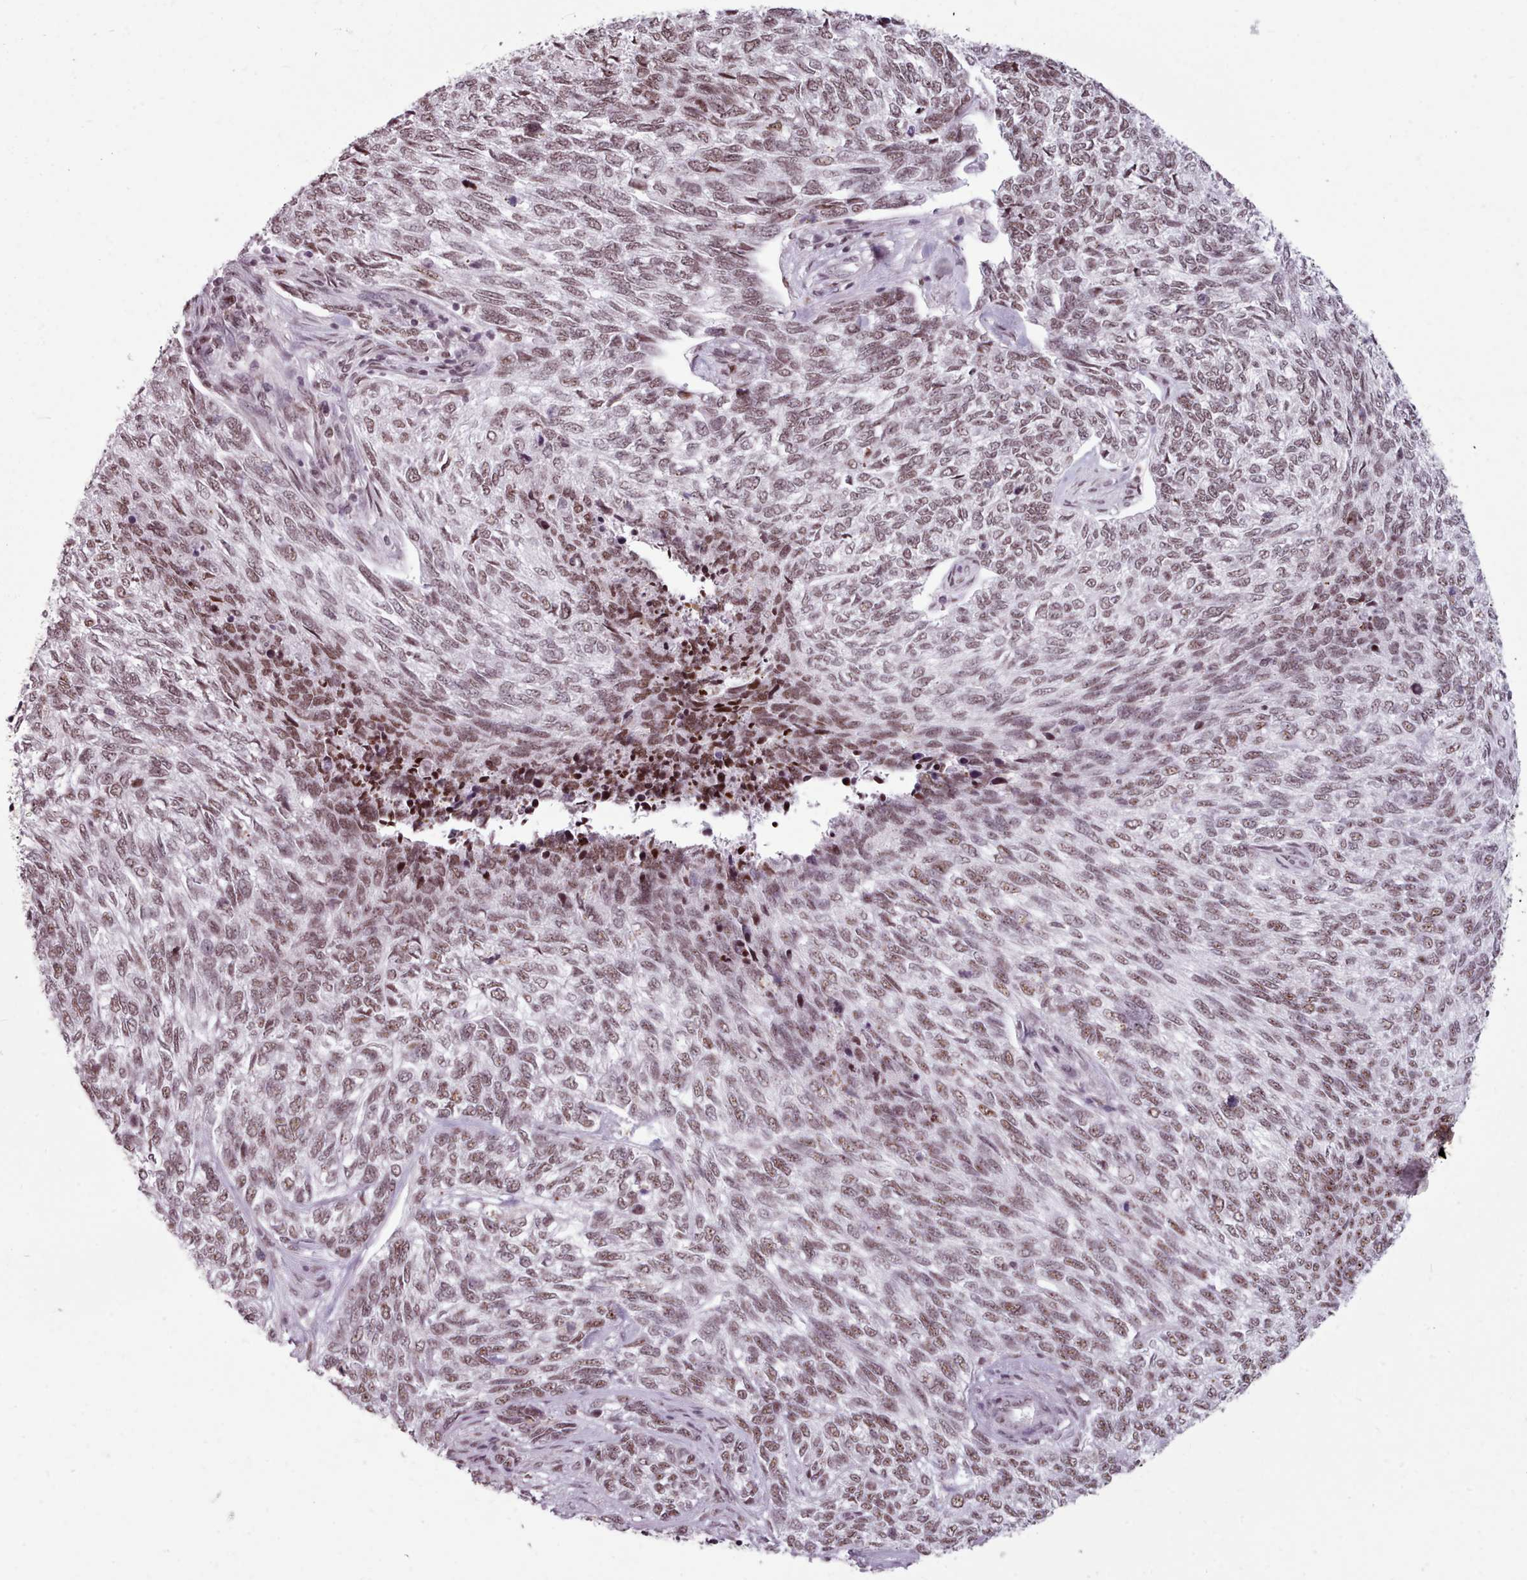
{"staining": {"intensity": "moderate", "quantity": ">75%", "location": "nuclear"}, "tissue": "skin cancer", "cell_type": "Tumor cells", "image_type": "cancer", "snomed": [{"axis": "morphology", "description": "Basal cell carcinoma"}, {"axis": "topography", "description": "Skin"}], "caption": "Basal cell carcinoma (skin) stained for a protein demonstrates moderate nuclear positivity in tumor cells. (Stains: DAB (3,3'-diaminobenzidine) in brown, nuclei in blue, Microscopy: brightfield microscopy at high magnification).", "gene": "SRRM1", "patient": {"sex": "female", "age": 65}}